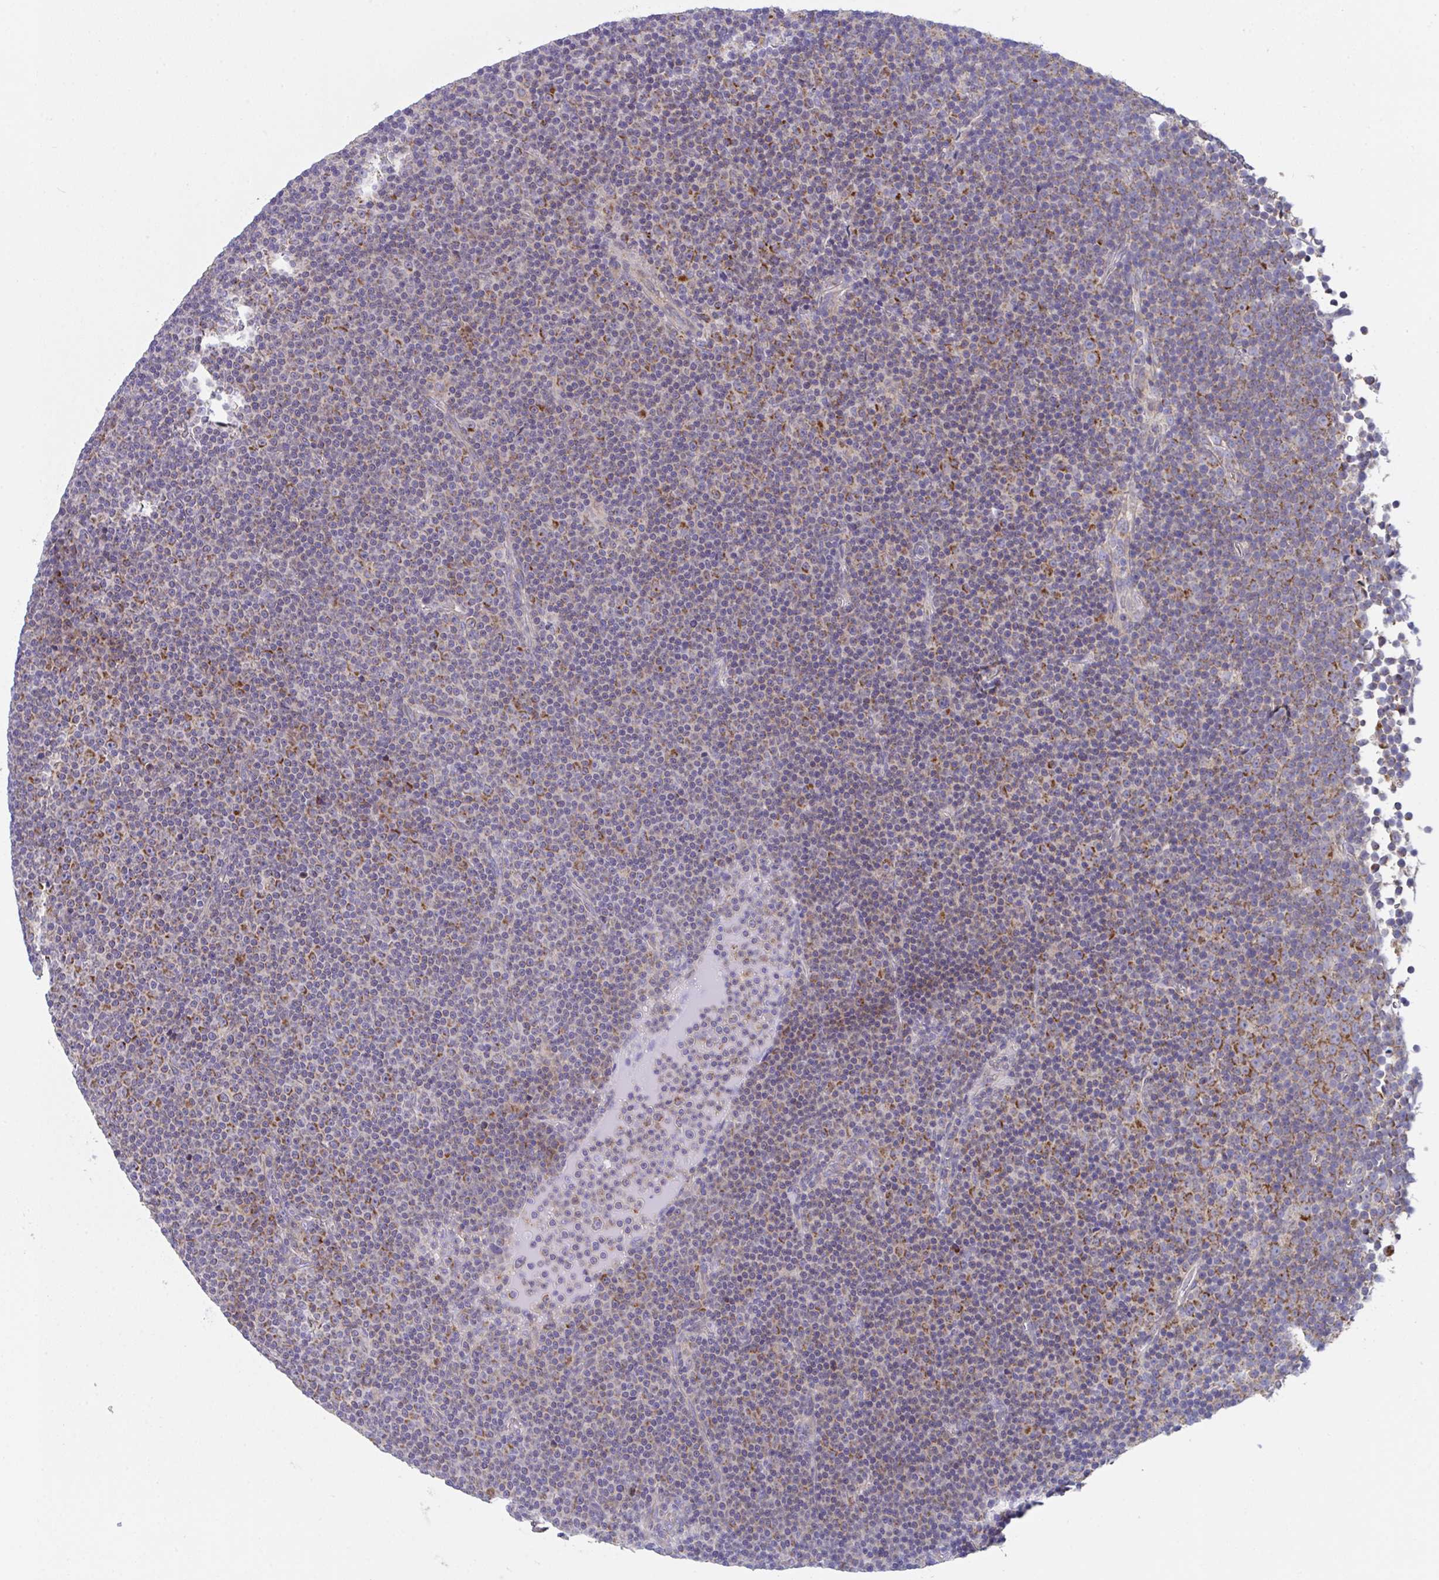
{"staining": {"intensity": "moderate", "quantity": ">75%", "location": "cytoplasmic/membranous"}, "tissue": "lymphoma", "cell_type": "Tumor cells", "image_type": "cancer", "snomed": [{"axis": "morphology", "description": "Malignant lymphoma, non-Hodgkin's type, Low grade"}, {"axis": "topography", "description": "Lymph node"}], "caption": "Immunohistochemistry staining of low-grade malignant lymphoma, non-Hodgkin's type, which shows medium levels of moderate cytoplasmic/membranous expression in about >75% of tumor cells indicating moderate cytoplasmic/membranous protein staining. The staining was performed using DAB (brown) for protein detection and nuclei were counterstained in hematoxylin (blue).", "gene": "MRPS2", "patient": {"sex": "female", "age": 67}}